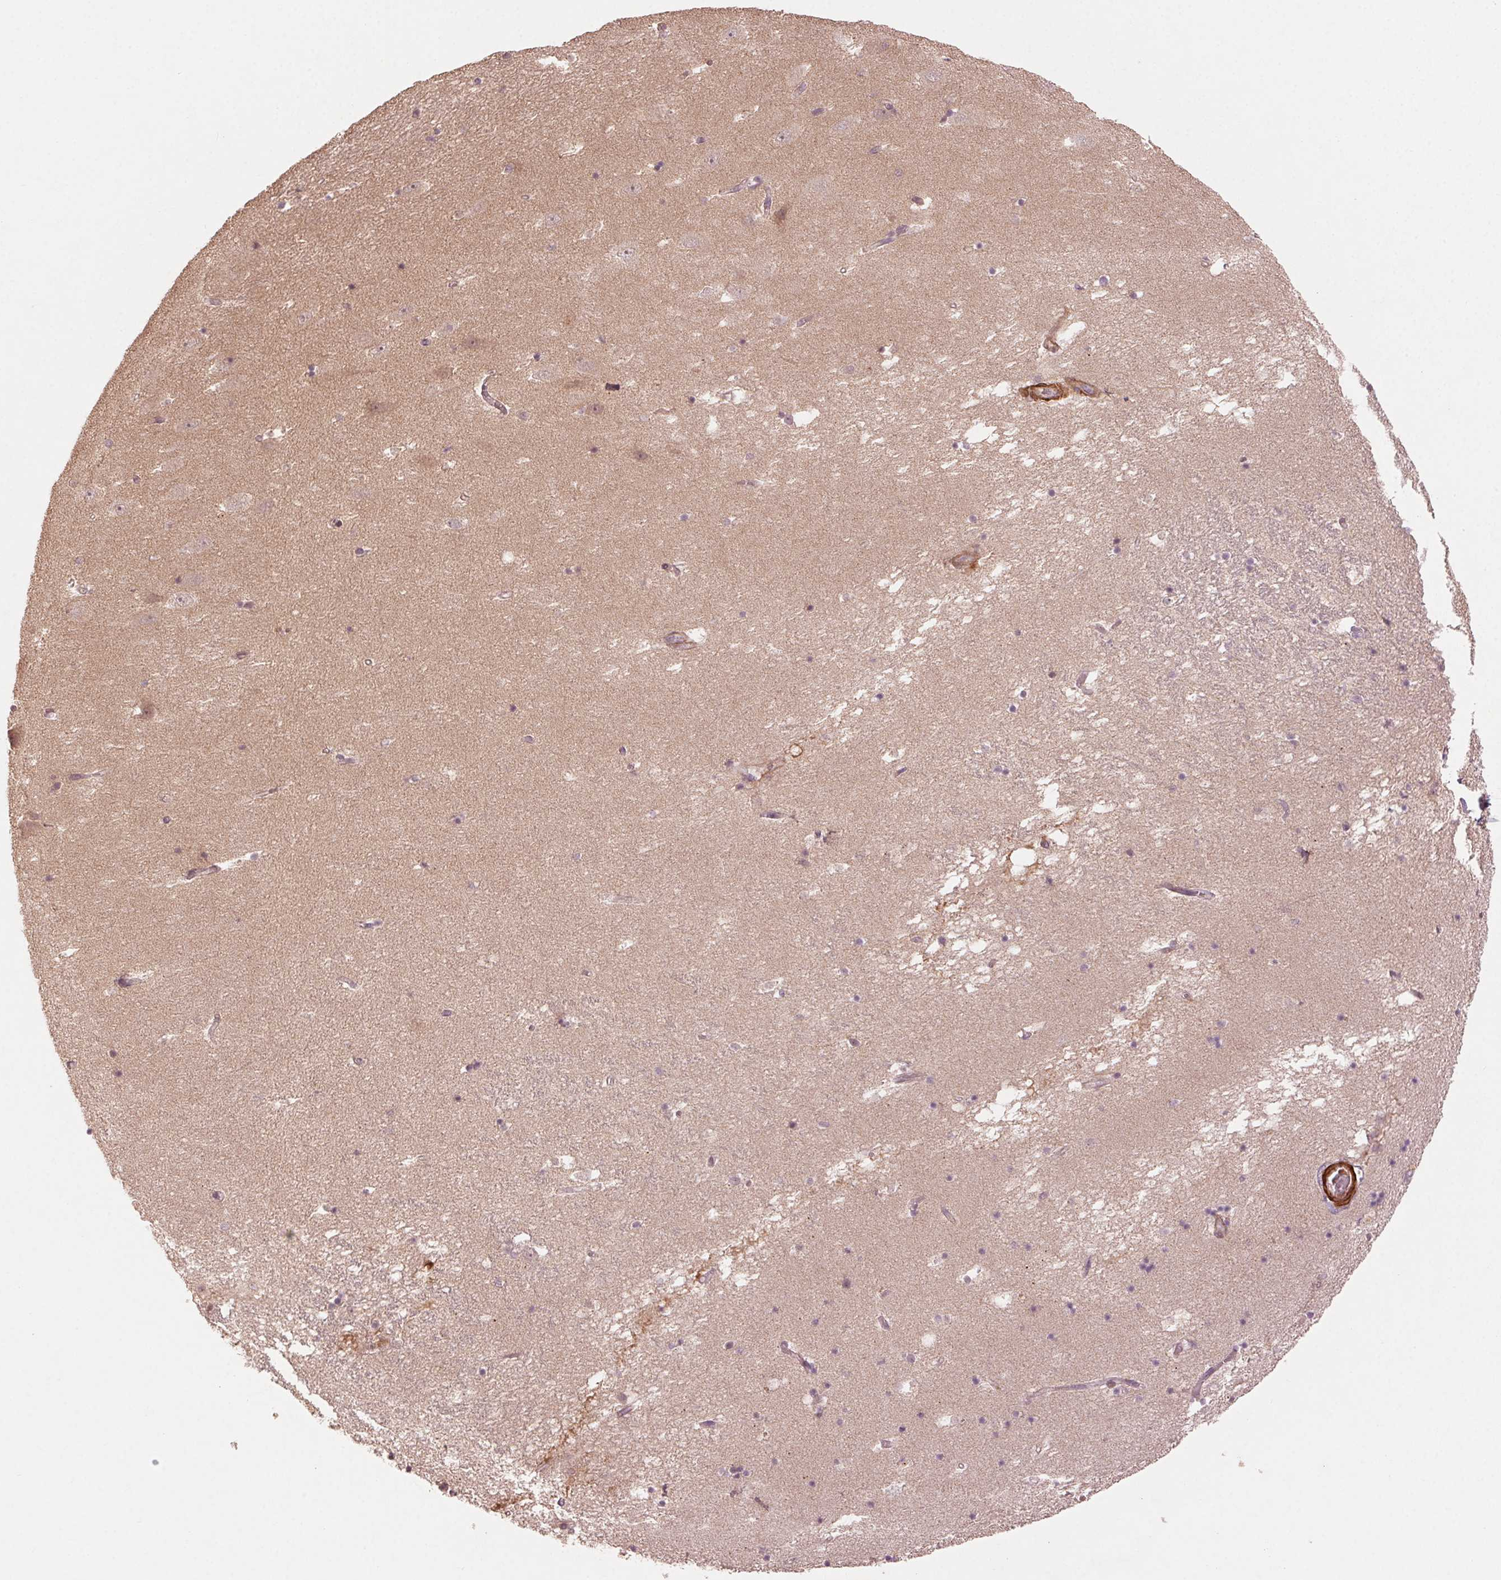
{"staining": {"intensity": "negative", "quantity": "none", "location": "none"}, "tissue": "hippocampus", "cell_type": "Glial cells", "image_type": "normal", "snomed": [{"axis": "morphology", "description": "Normal tissue, NOS"}, {"axis": "topography", "description": "Hippocampus"}], "caption": "The photomicrograph demonstrates no staining of glial cells in unremarkable hippocampus. The staining was performed using DAB to visualize the protein expression in brown, while the nuclei were stained in blue with hematoxylin (Magnification: 20x).", "gene": "SMLR1", "patient": {"sex": "male", "age": 58}}